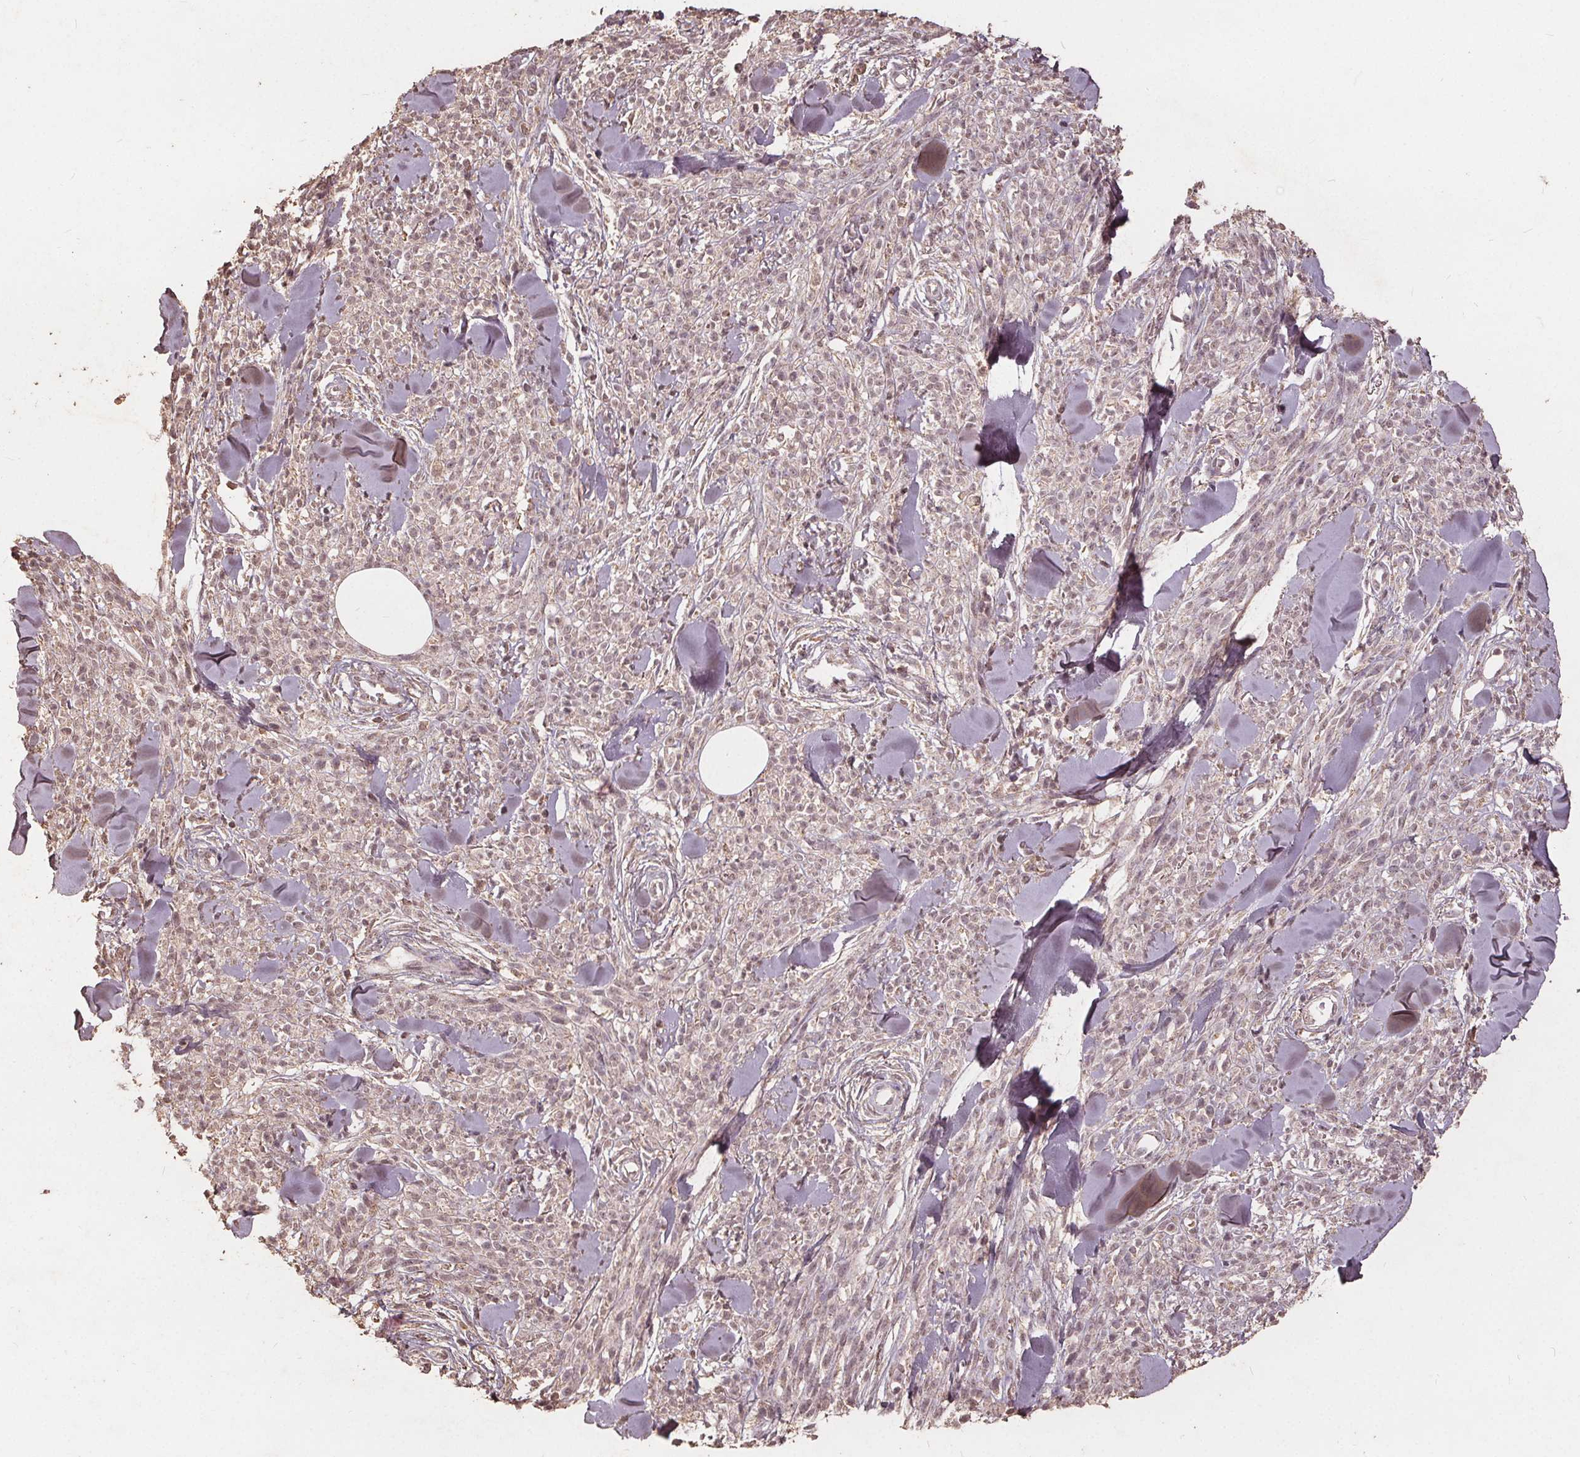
{"staining": {"intensity": "weak", "quantity": ">75%", "location": "nuclear"}, "tissue": "melanoma", "cell_type": "Tumor cells", "image_type": "cancer", "snomed": [{"axis": "morphology", "description": "Malignant melanoma, NOS"}, {"axis": "topography", "description": "Skin"}, {"axis": "topography", "description": "Skin of trunk"}], "caption": "Protein expression analysis of melanoma displays weak nuclear expression in approximately >75% of tumor cells. The staining was performed using DAB (3,3'-diaminobenzidine) to visualize the protein expression in brown, while the nuclei were stained in blue with hematoxylin (Magnification: 20x).", "gene": "DSG3", "patient": {"sex": "male", "age": 74}}